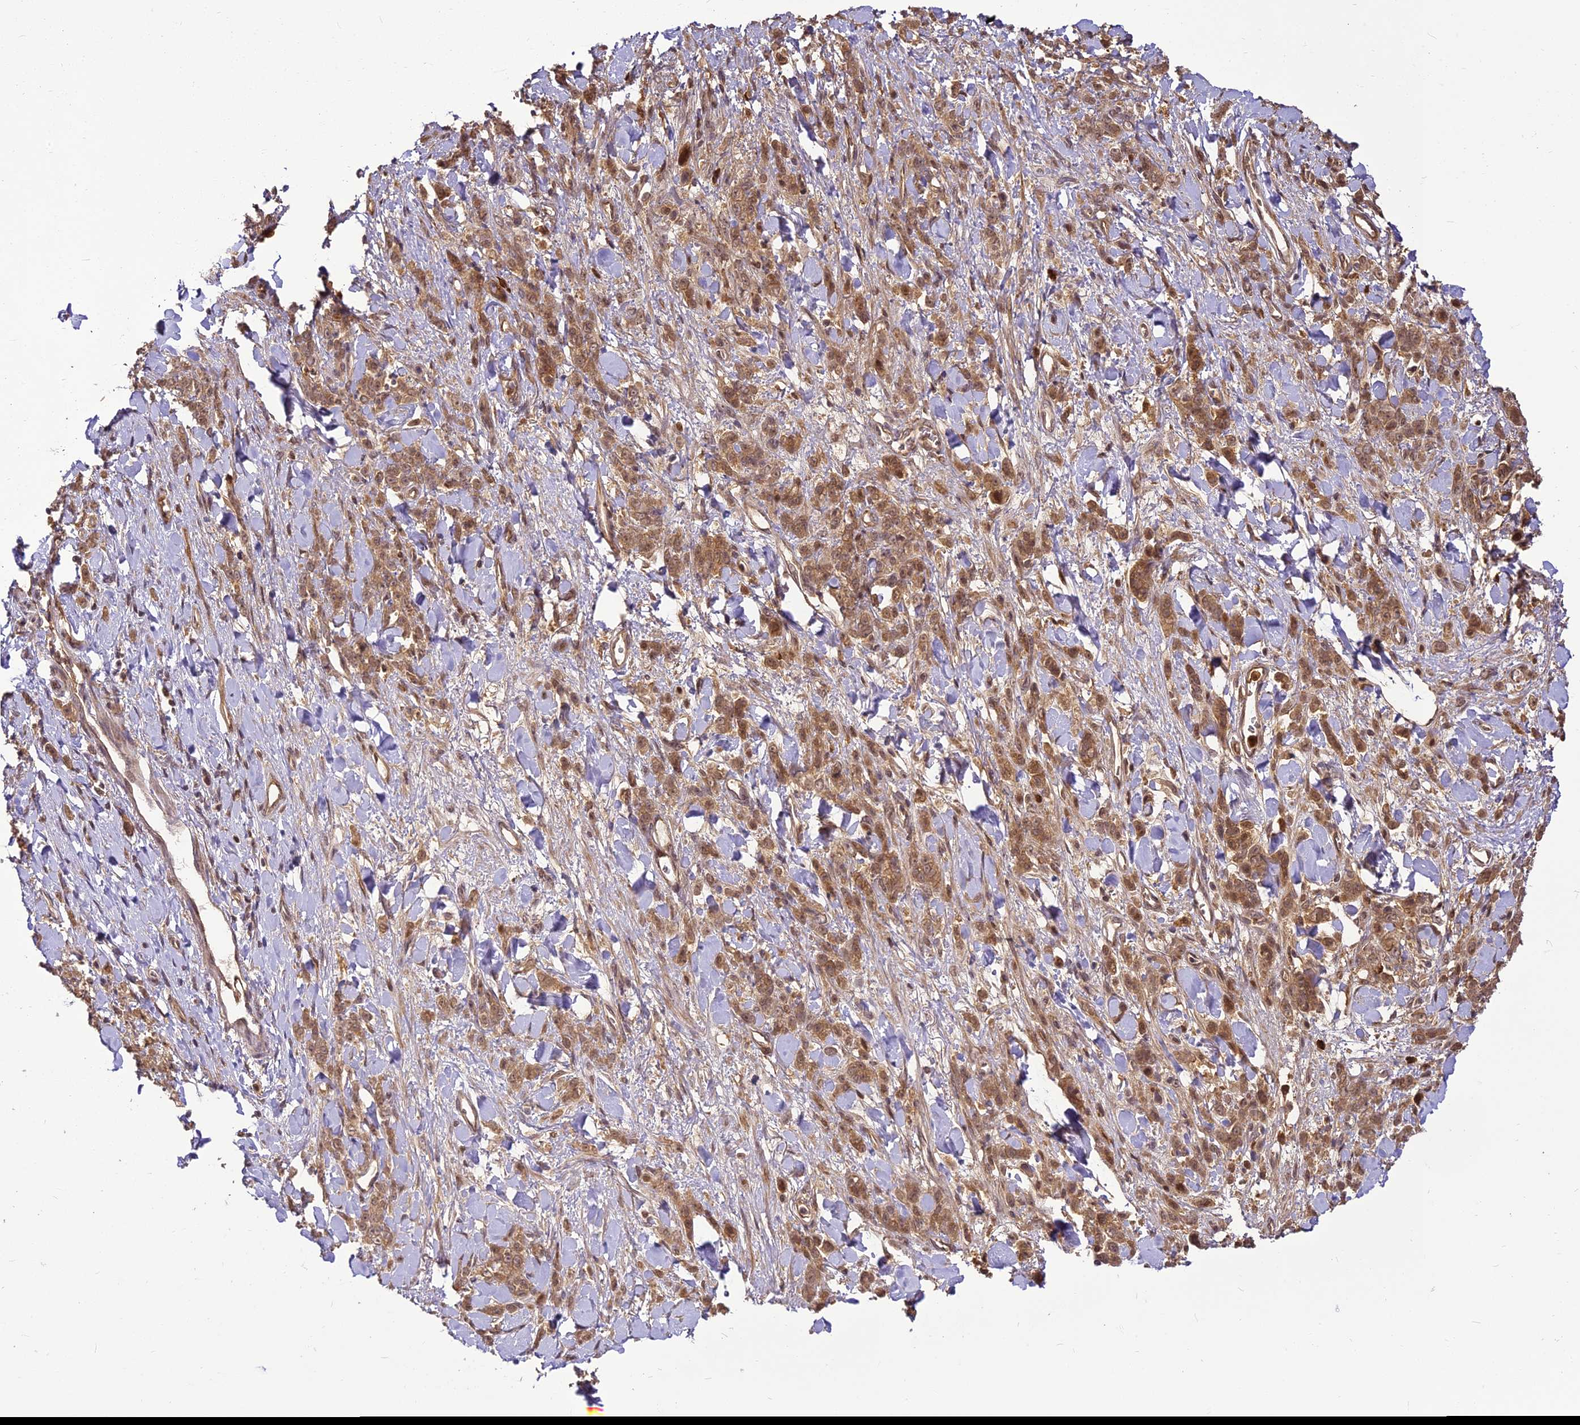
{"staining": {"intensity": "moderate", "quantity": ">75%", "location": "cytoplasmic/membranous,nuclear"}, "tissue": "stomach cancer", "cell_type": "Tumor cells", "image_type": "cancer", "snomed": [{"axis": "morphology", "description": "Normal tissue, NOS"}, {"axis": "morphology", "description": "Adenocarcinoma, NOS"}, {"axis": "topography", "description": "Stomach"}], "caption": "The histopathology image shows a brown stain indicating the presence of a protein in the cytoplasmic/membranous and nuclear of tumor cells in stomach cancer. (Stains: DAB in brown, nuclei in blue, Microscopy: brightfield microscopy at high magnification).", "gene": "BCDIN3D", "patient": {"sex": "male", "age": 82}}